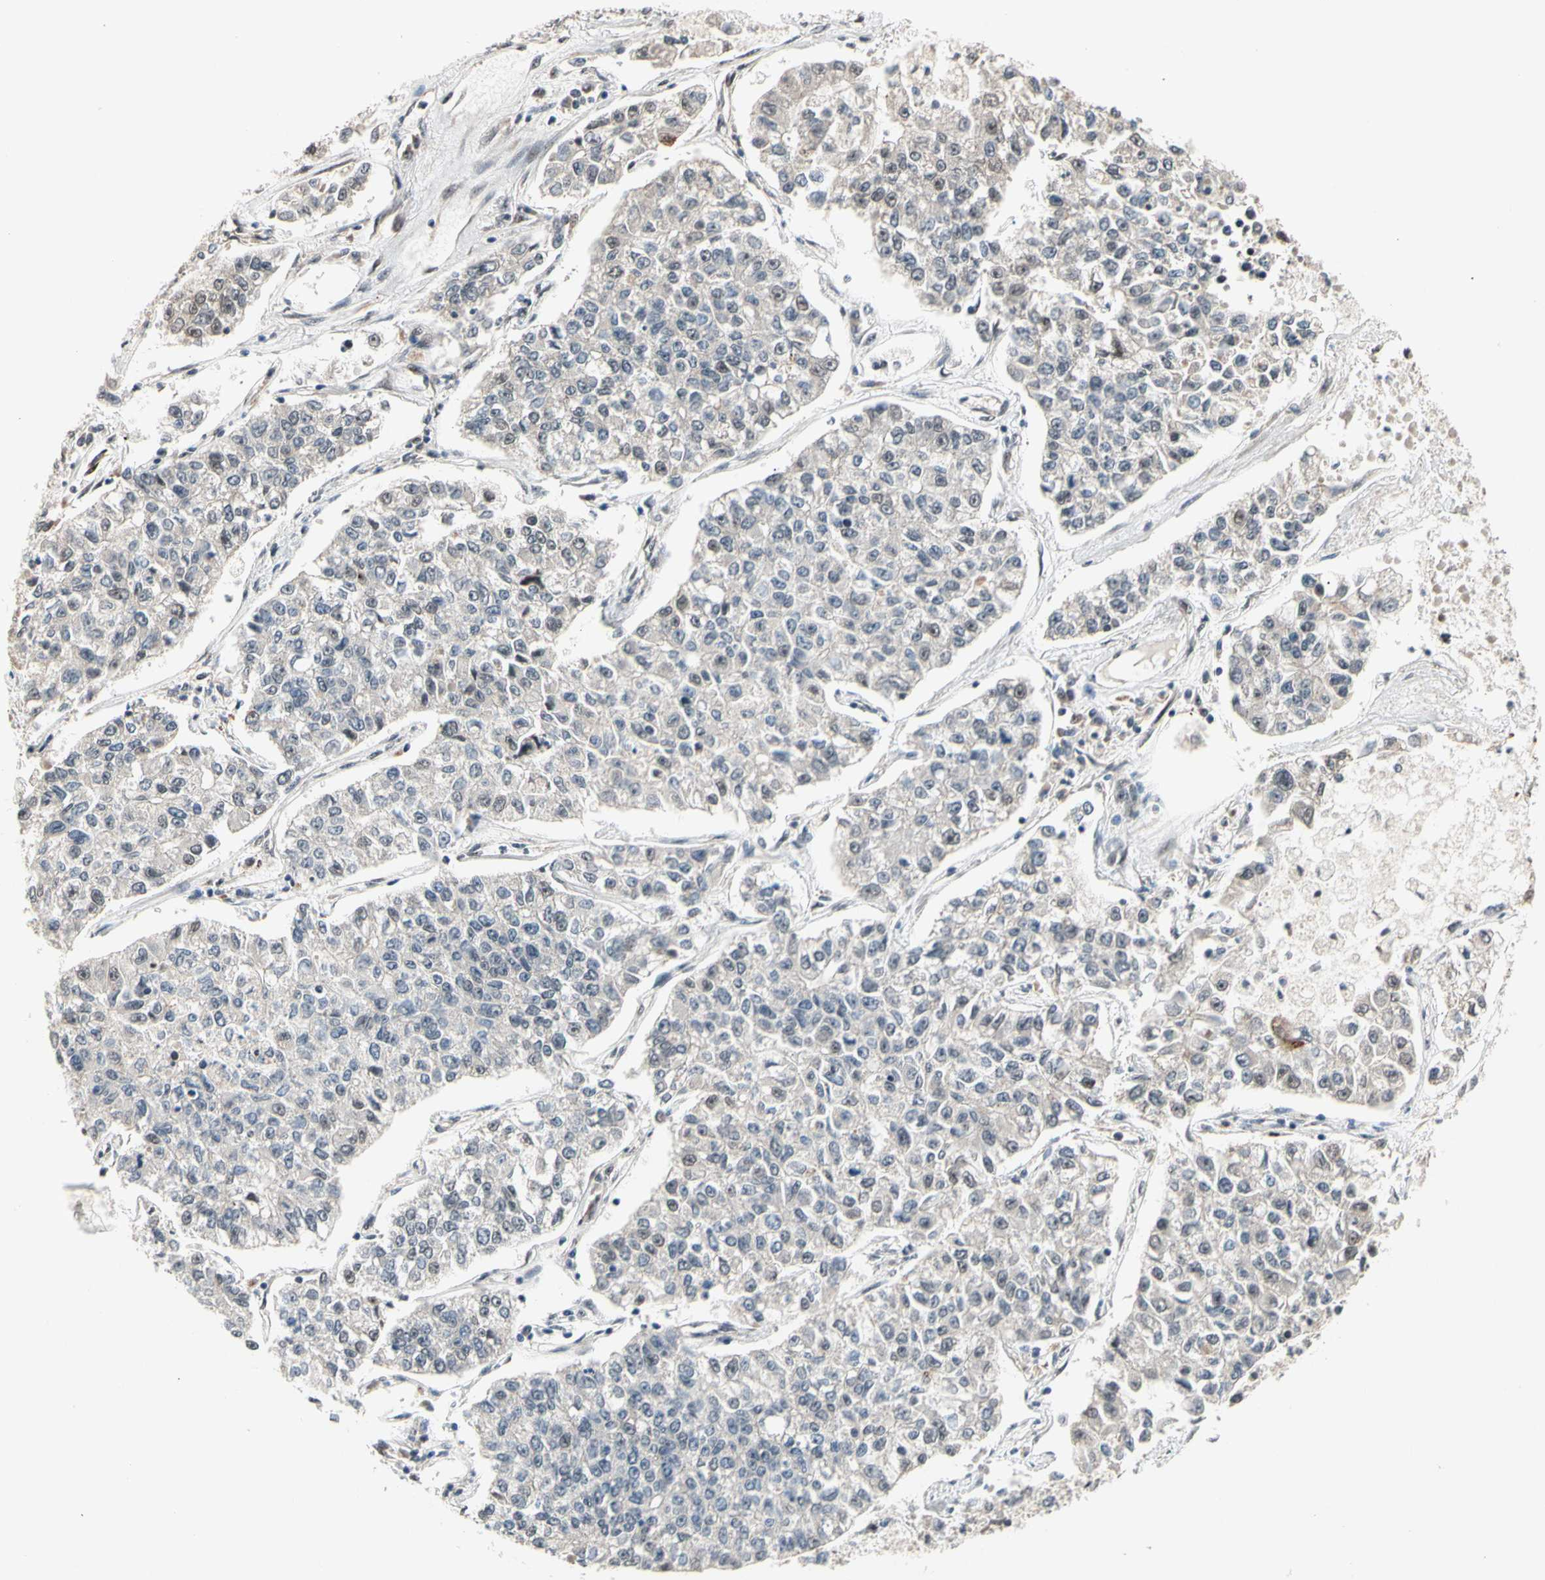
{"staining": {"intensity": "weak", "quantity": ">75%", "location": "cytoplasmic/membranous"}, "tissue": "lung cancer", "cell_type": "Tumor cells", "image_type": "cancer", "snomed": [{"axis": "morphology", "description": "Adenocarcinoma, NOS"}, {"axis": "topography", "description": "Lung"}], "caption": "DAB immunohistochemical staining of human lung cancer (adenocarcinoma) shows weak cytoplasmic/membranous protein positivity in approximately >75% of tumor cells.", "gene": "NGEF", "patient": {"sex": "male", "age": 49}}